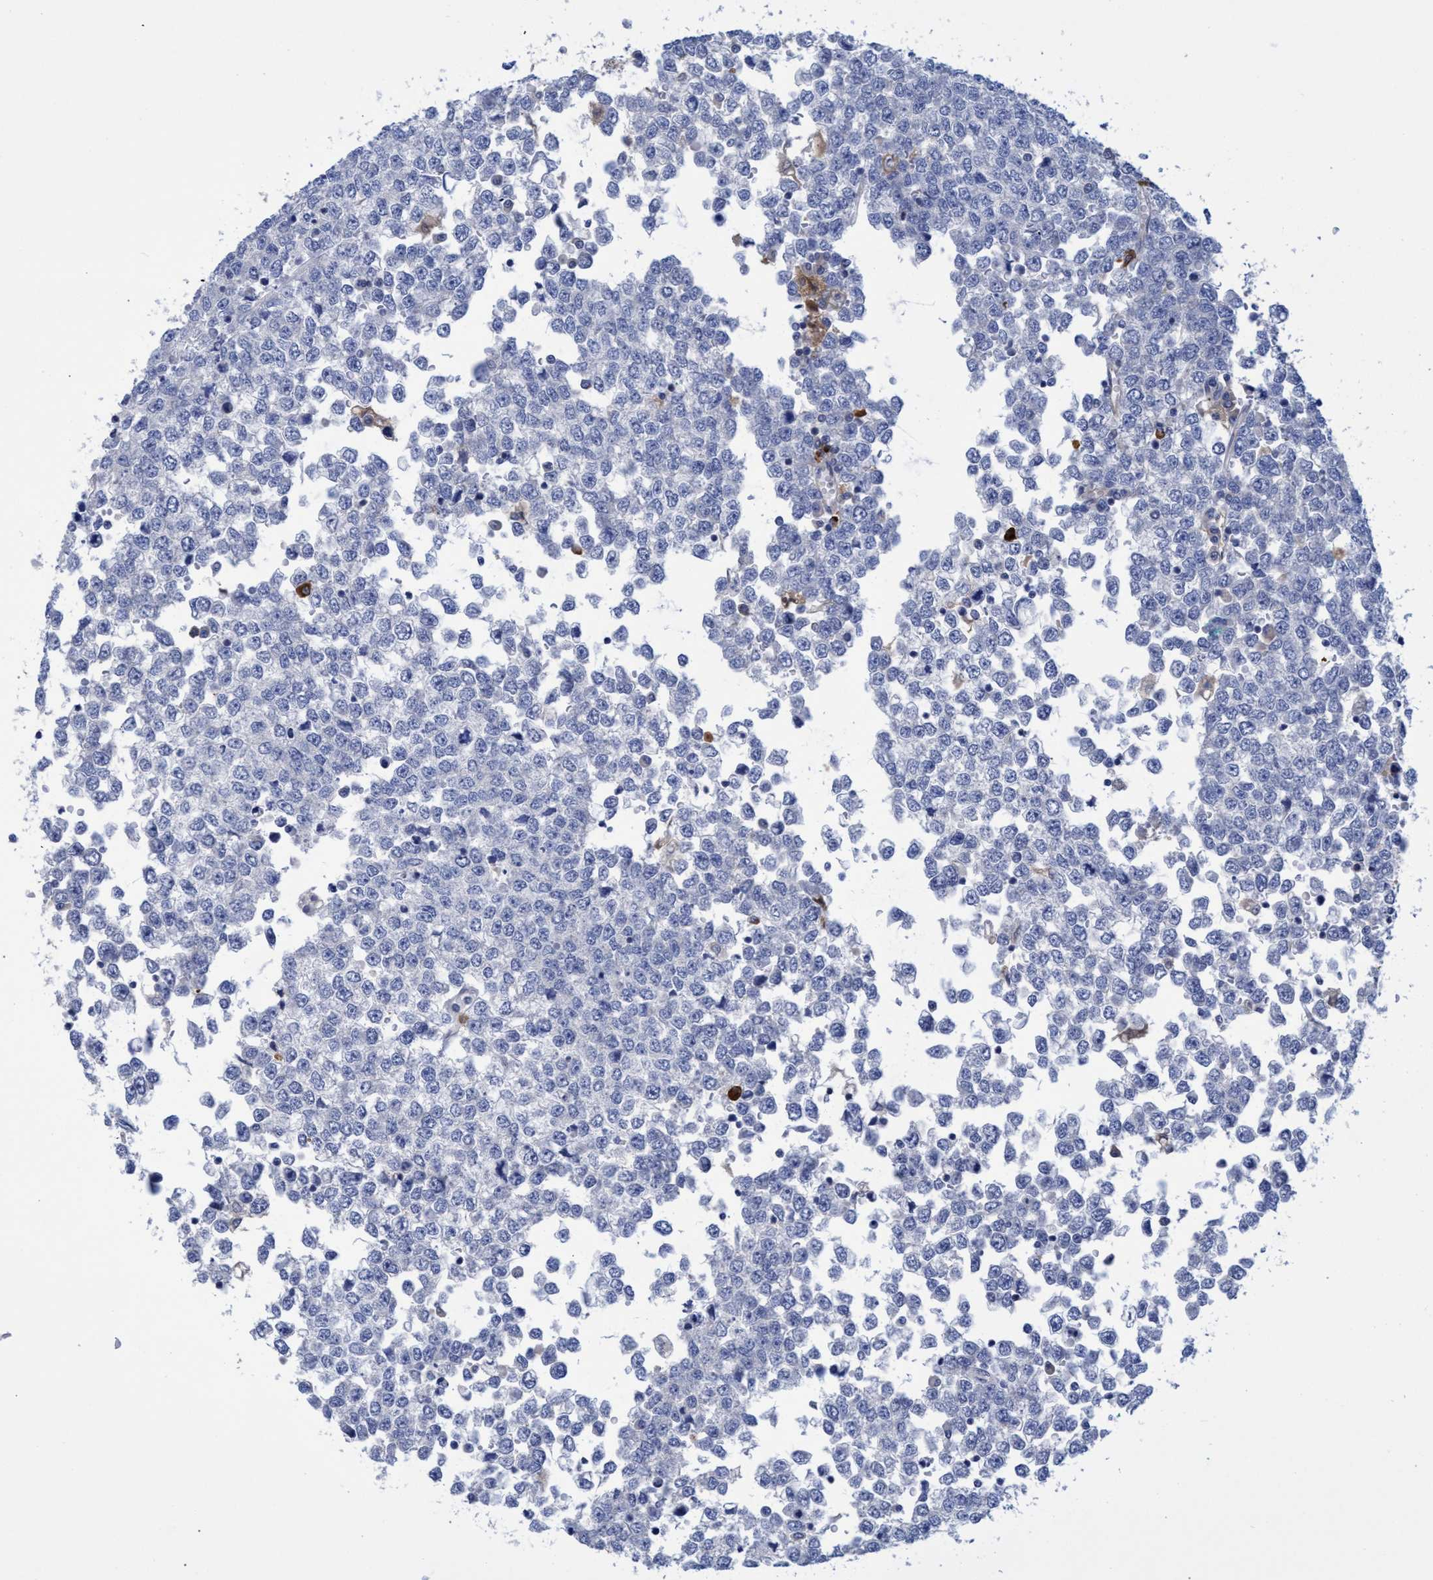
{"staining": {"intensity": "negative", "quantity": "none", "location": "none"}, "tissue": "testis cancer", "cell_type": "Tumor cells", "image_type": "cancer", "snomed": [{"axis": "morphology", "description": "Seminoma, NOS"}, {"axis": "topography", "description": "Testis"}], "caption": "Testis cancer stained for a protein using immunohistochemistry demonstrates no staining tumor cells.", "gene": "PNPO", "patient": {"sex": "male", "age": 65}}